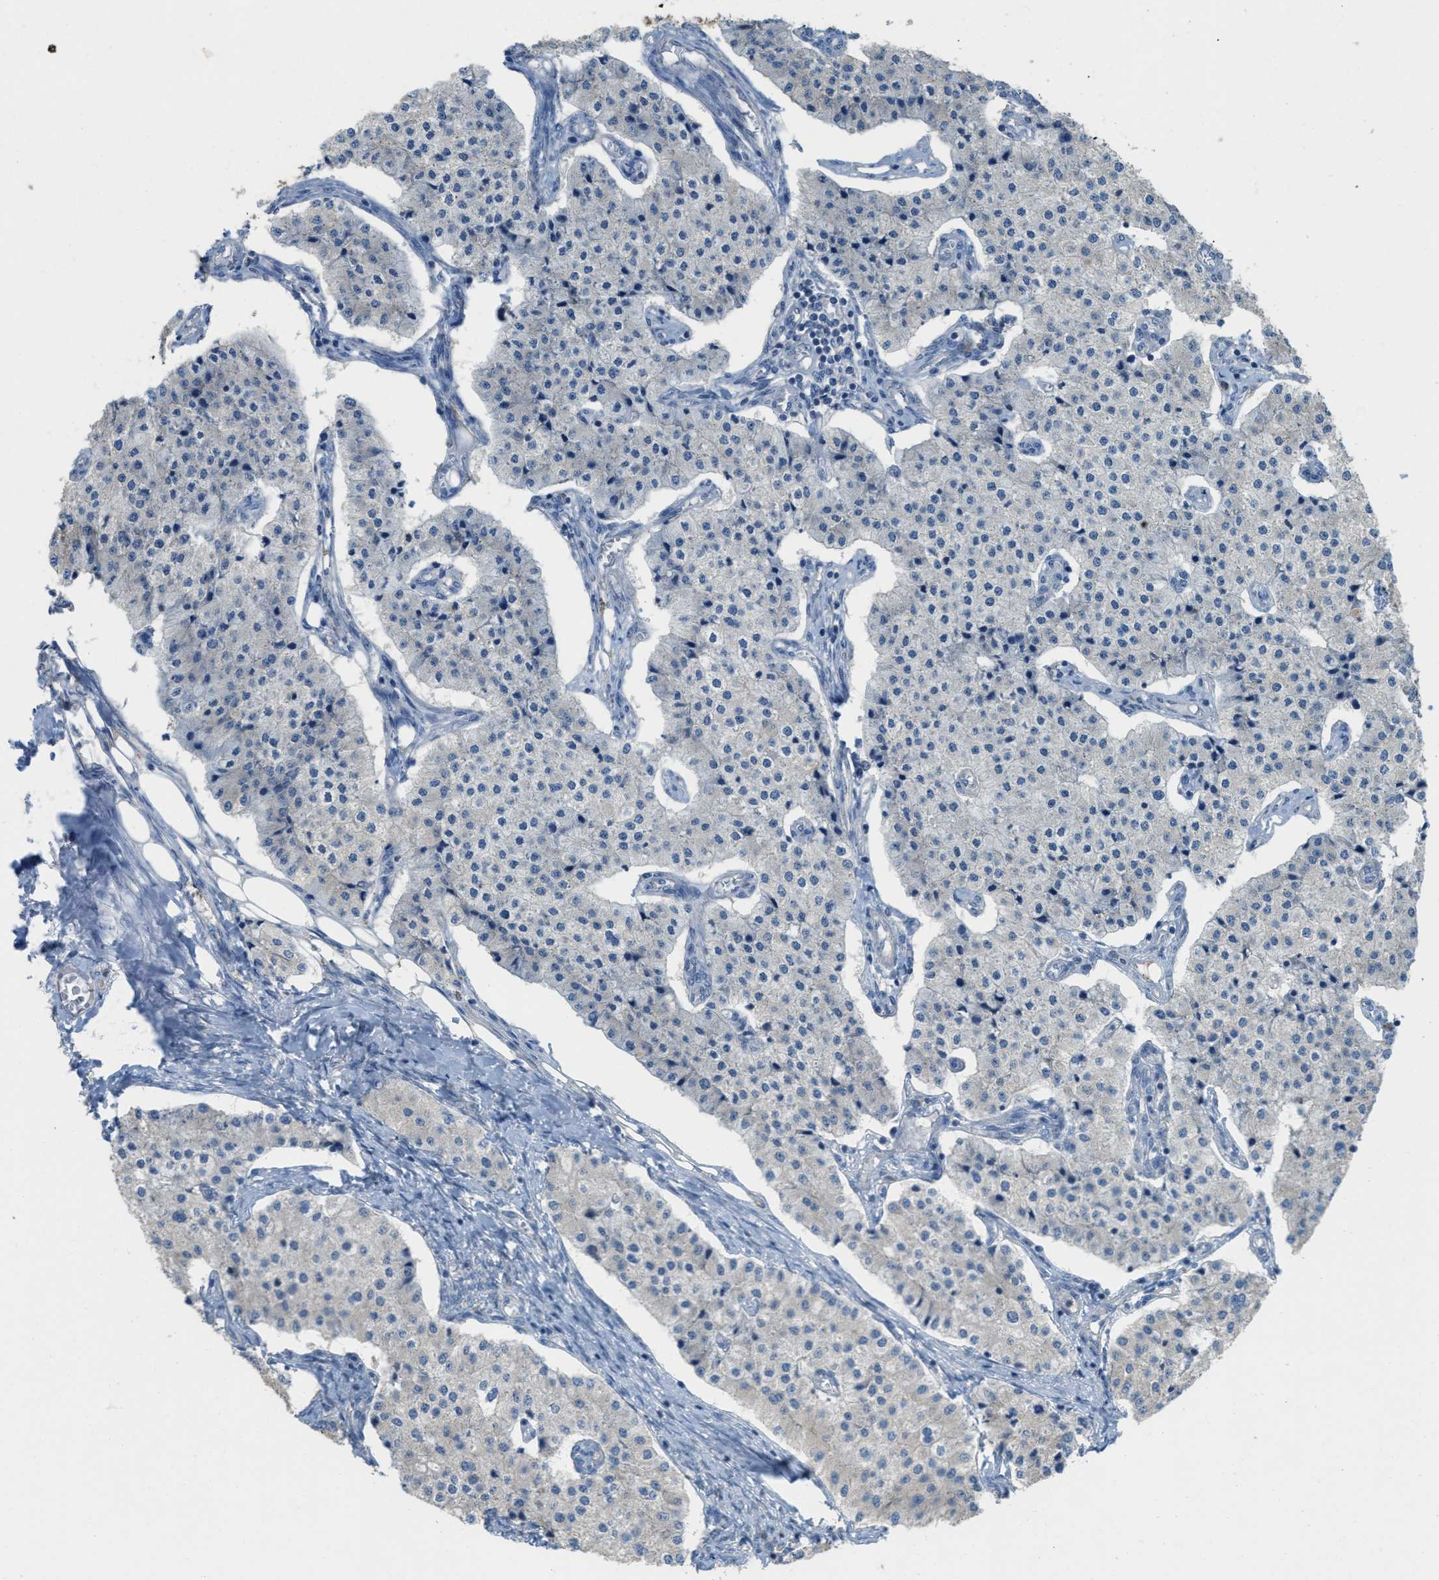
{"staining": {"intensity": "negative", "quantity": "none", "location": "none"}, "tissue": "carcinoid", "cell_type": "Tumor cells", "image_type": "cancer", "snomed": [{"axis": "morphology", "description": "Carcinoid, malignant, NOS"}, {"axis": "topography", "description": "Colon"}], "caption": "IHC image of neoplastic tissue: human malignant carcinoid stained with DAB displays no significant protein expression in tumor cells.", "gene": "UBA5", "patient": {"sex": "female", "age": 52}}